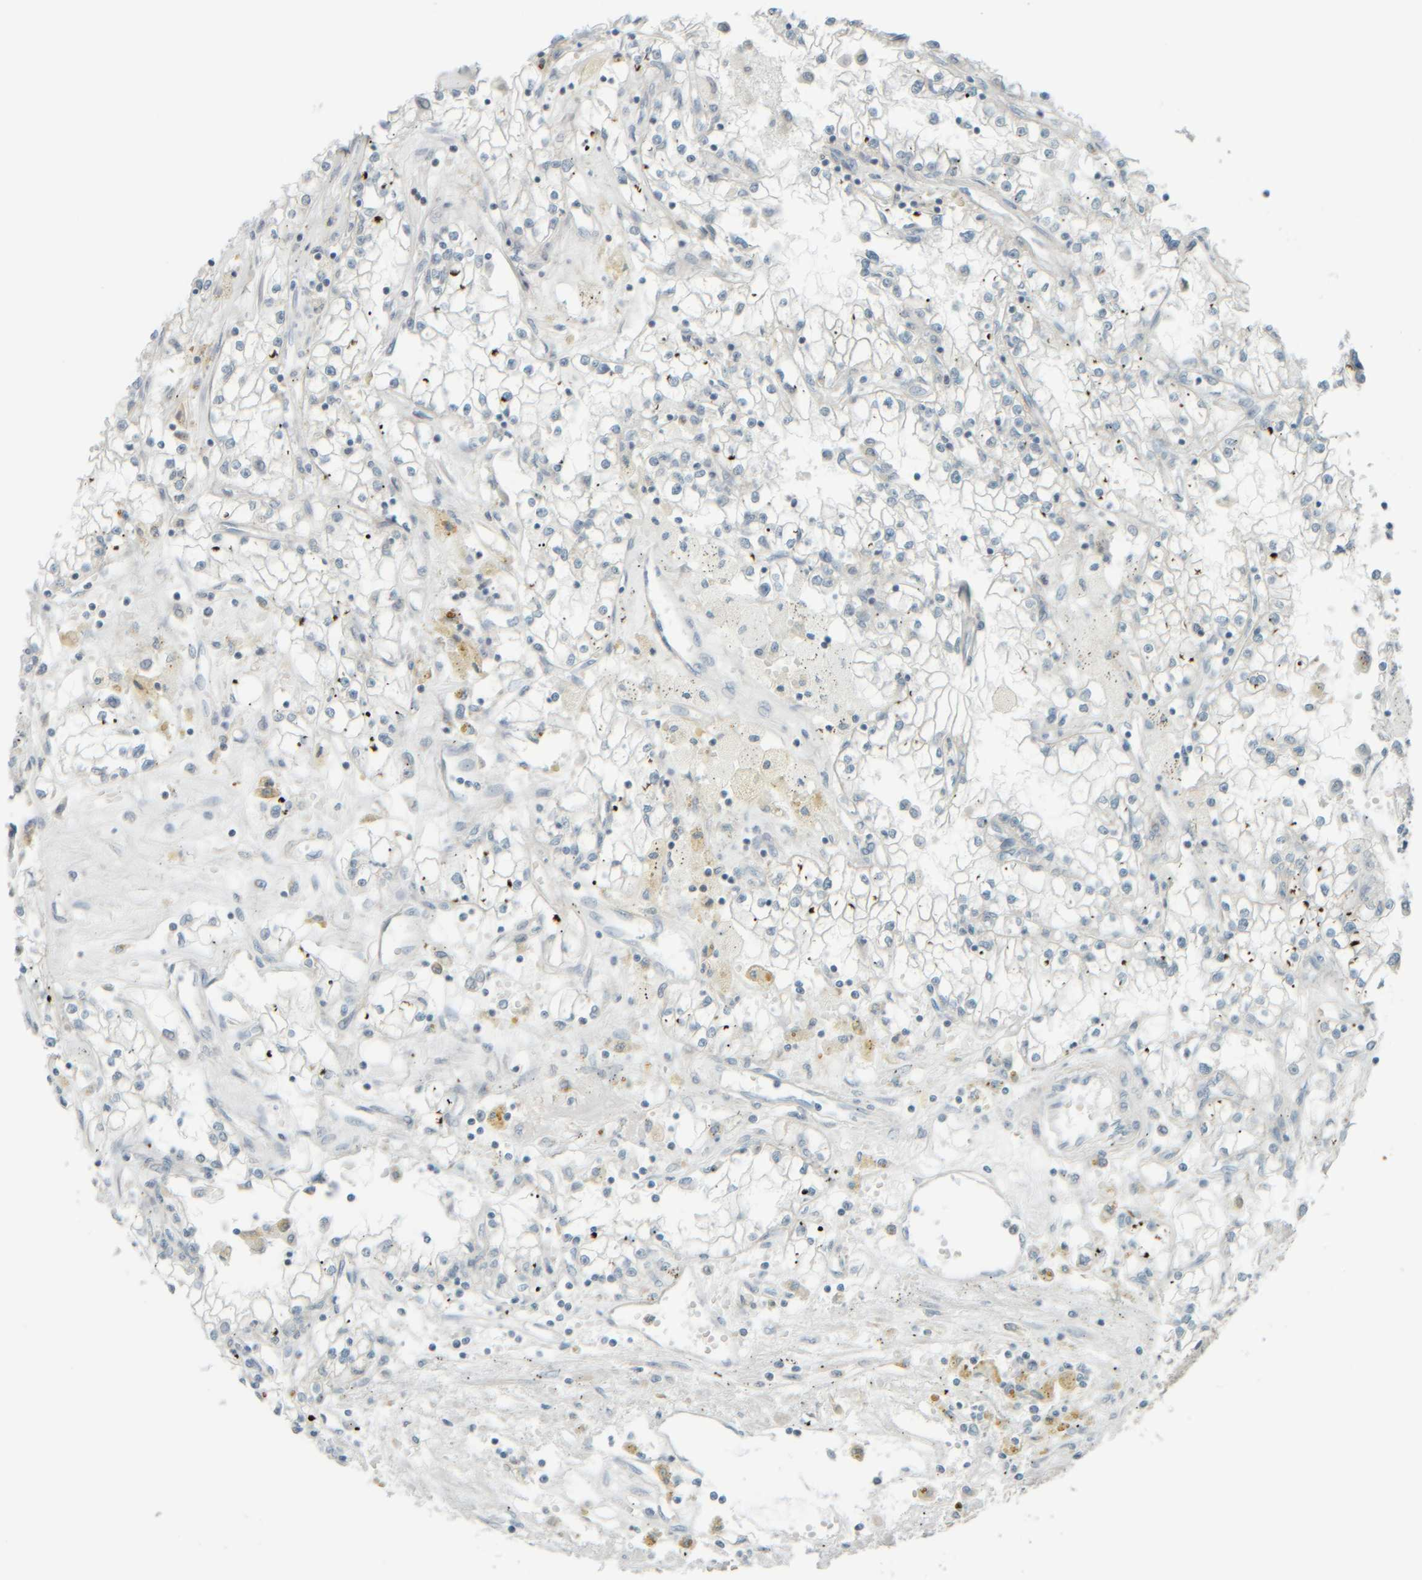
{"staining": {"intensity": "negative", "quantity": "none", "location": "none"}, "tissue": "renal cancer", "cell_type": "Tumor cells", "image_type": "cancer", "snomed": [{"axis": "morphology", "description": "Adenocarcinoma, NOS"}, {"axis": "topography", "description": "Kidney"}], "caption": "This is an immunohistochemistry image of renal adenocarcinoma. There is no positivity in tumor cells.", "gene": "PTGES3L-AARSD1", "patient": {"sex": "male", "age": 56}}